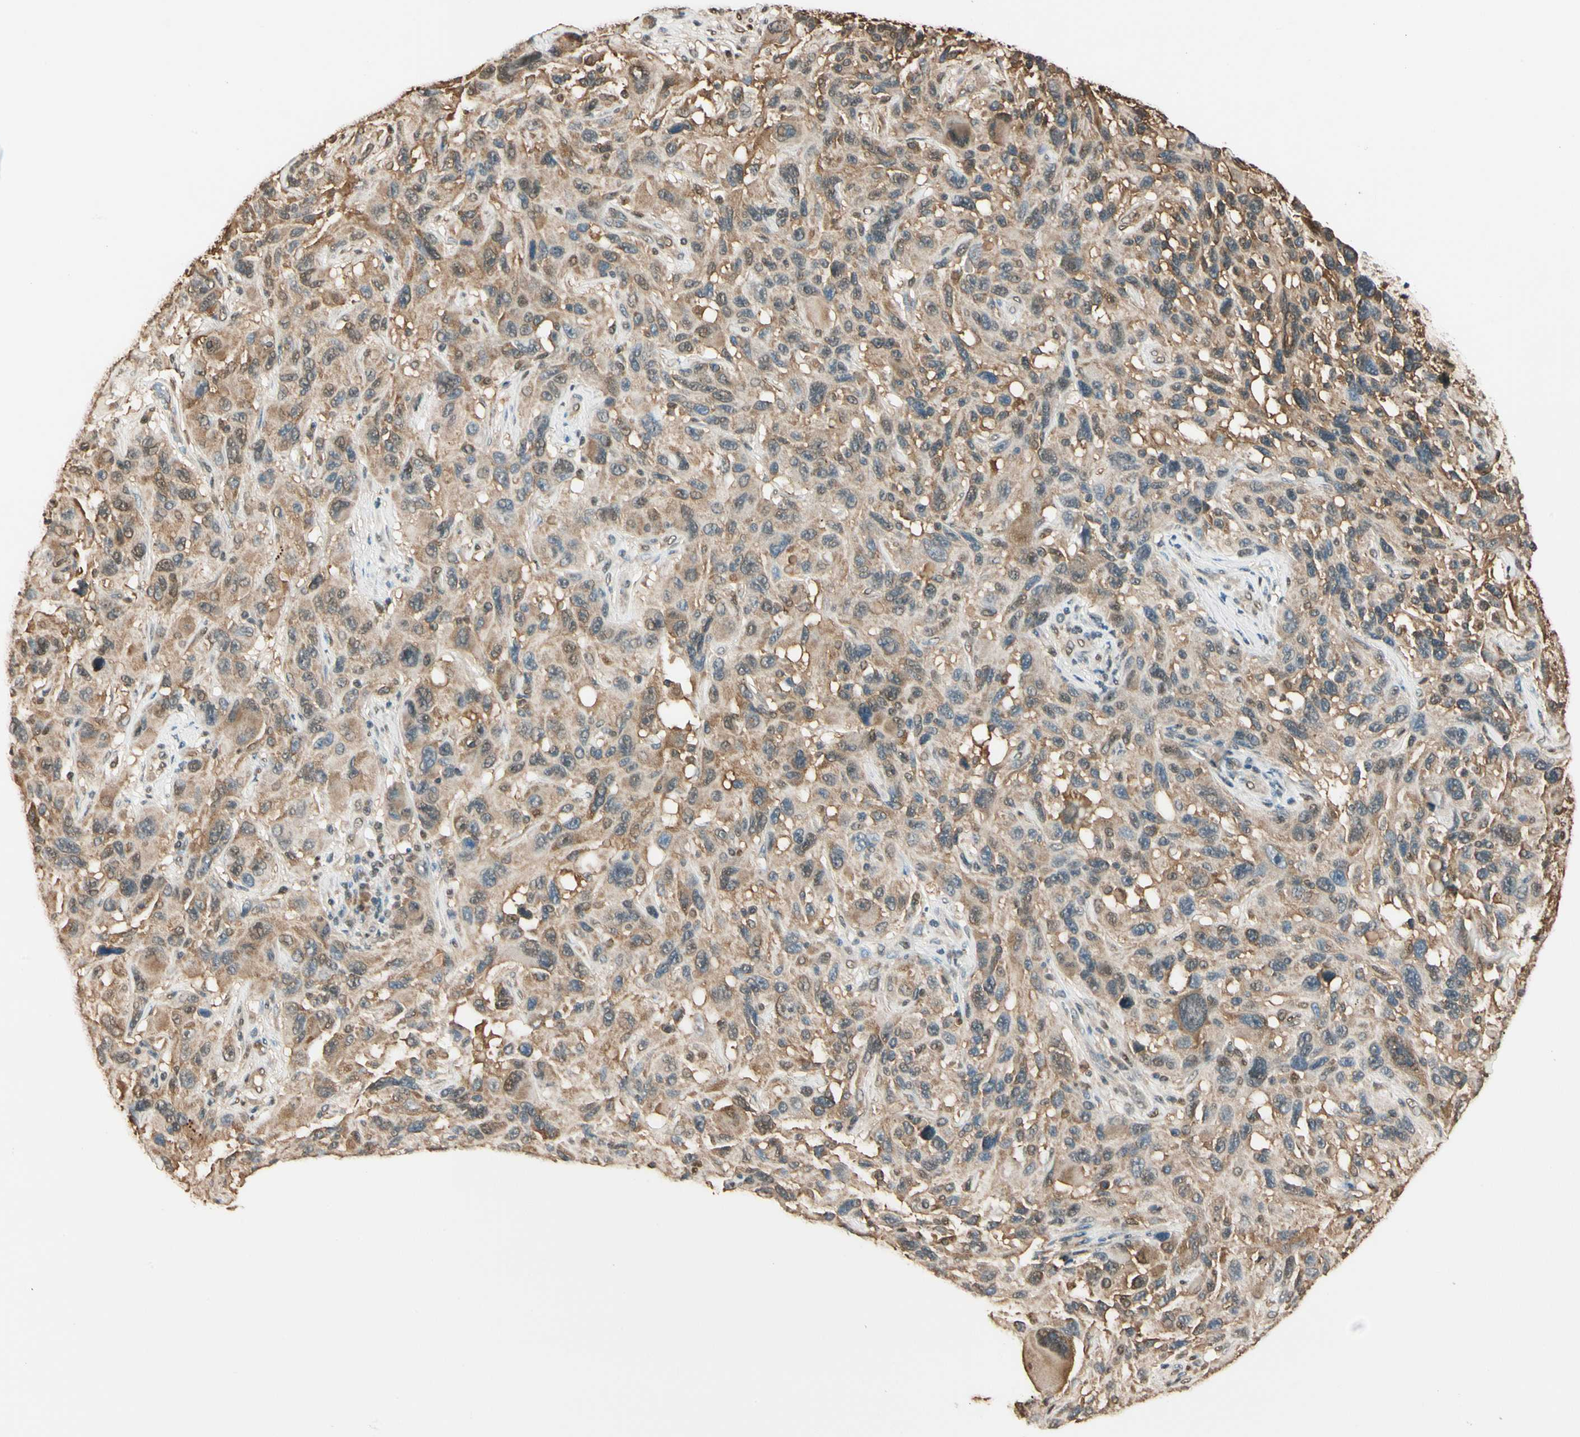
{"staining": {"intensity": "moderate", "quantity": ">75%", "location": "cytoplasmic/membranous"}, "tissue": "melanoma", "cell_type": "Tumor cells", "image_type": "cancer", "snomed": [{"axis": "morphology", "description": "Malignant melanoma, NOS"}, {"axis": "topography", "description": "Skin"}], "caption": "A high-resolution micrograph shows IHC staining of malignant melanoma, which exhibits moderate cytoplasmic/membranous staining in about >75% of tumor cells. (IHC, brightfield microscopy, high magnification).", "gene": "PNCK", "patient": {"sex": "male", "age": 53}}